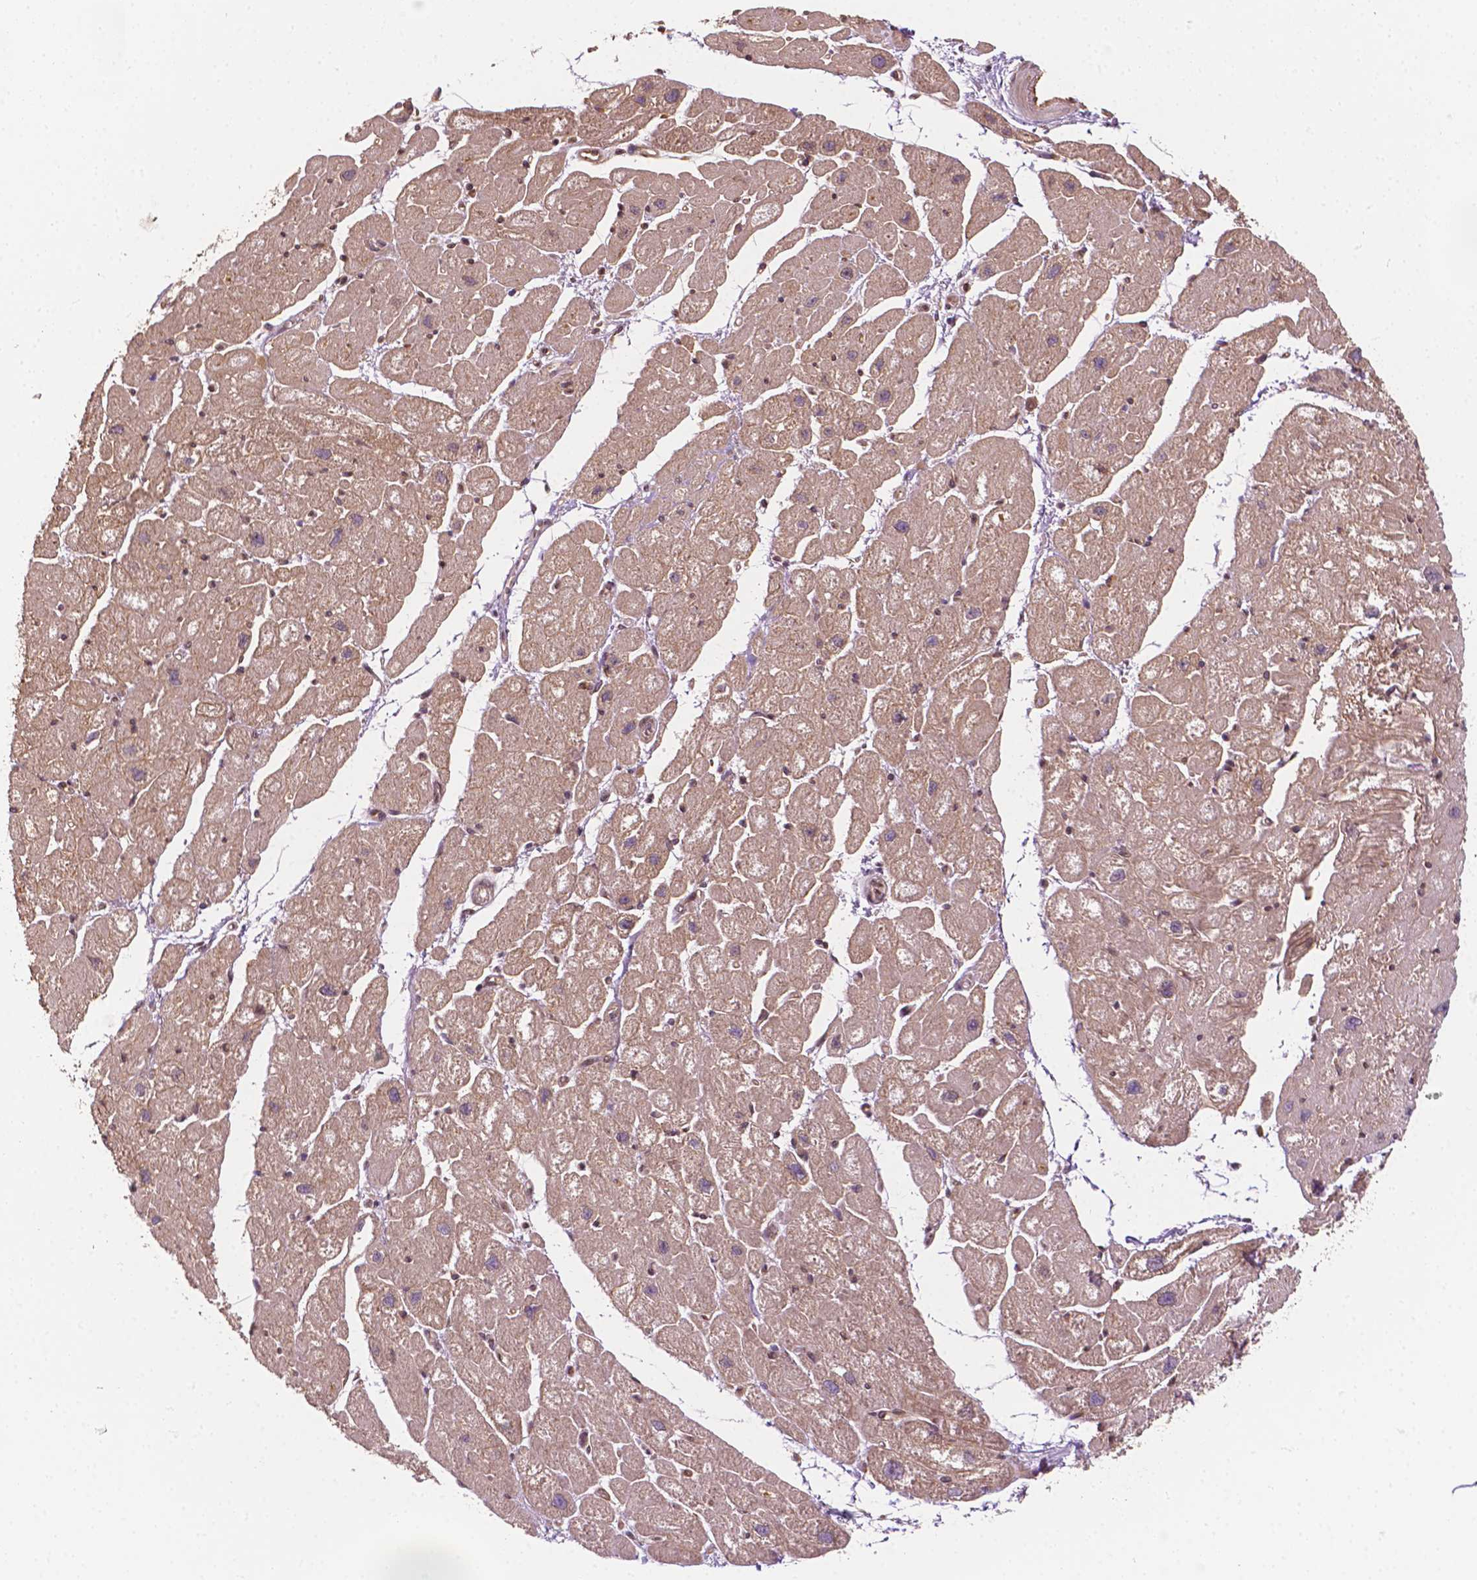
{"staining": {"intensity": "weak", "quantity": ">75%", "location": "cytoplasmic/membranous"}, "tissue": "heart muscle", "cell_type": "Cardiomyocytes", "image_type": "normal", "snomed": [{"axis": "morphology", "description": "Normal tissue, NOS"}, {"axis": "topography", "description": "Heart"}], "caption": "Immunohistochemistry staining of normal heart muscle, which shows low levels of weak cytoplasmic/membranous positivity in approximately >75% of cardiomyocytes indicating weak cytoplasmic/membranous protein positivity. The staining was performed using DAB (brown) for protein detection and nuclei were counterstained in hematoxylin (blue).", "gene": "G3BP1", "patient": {"sex": "male", "age": 61}}